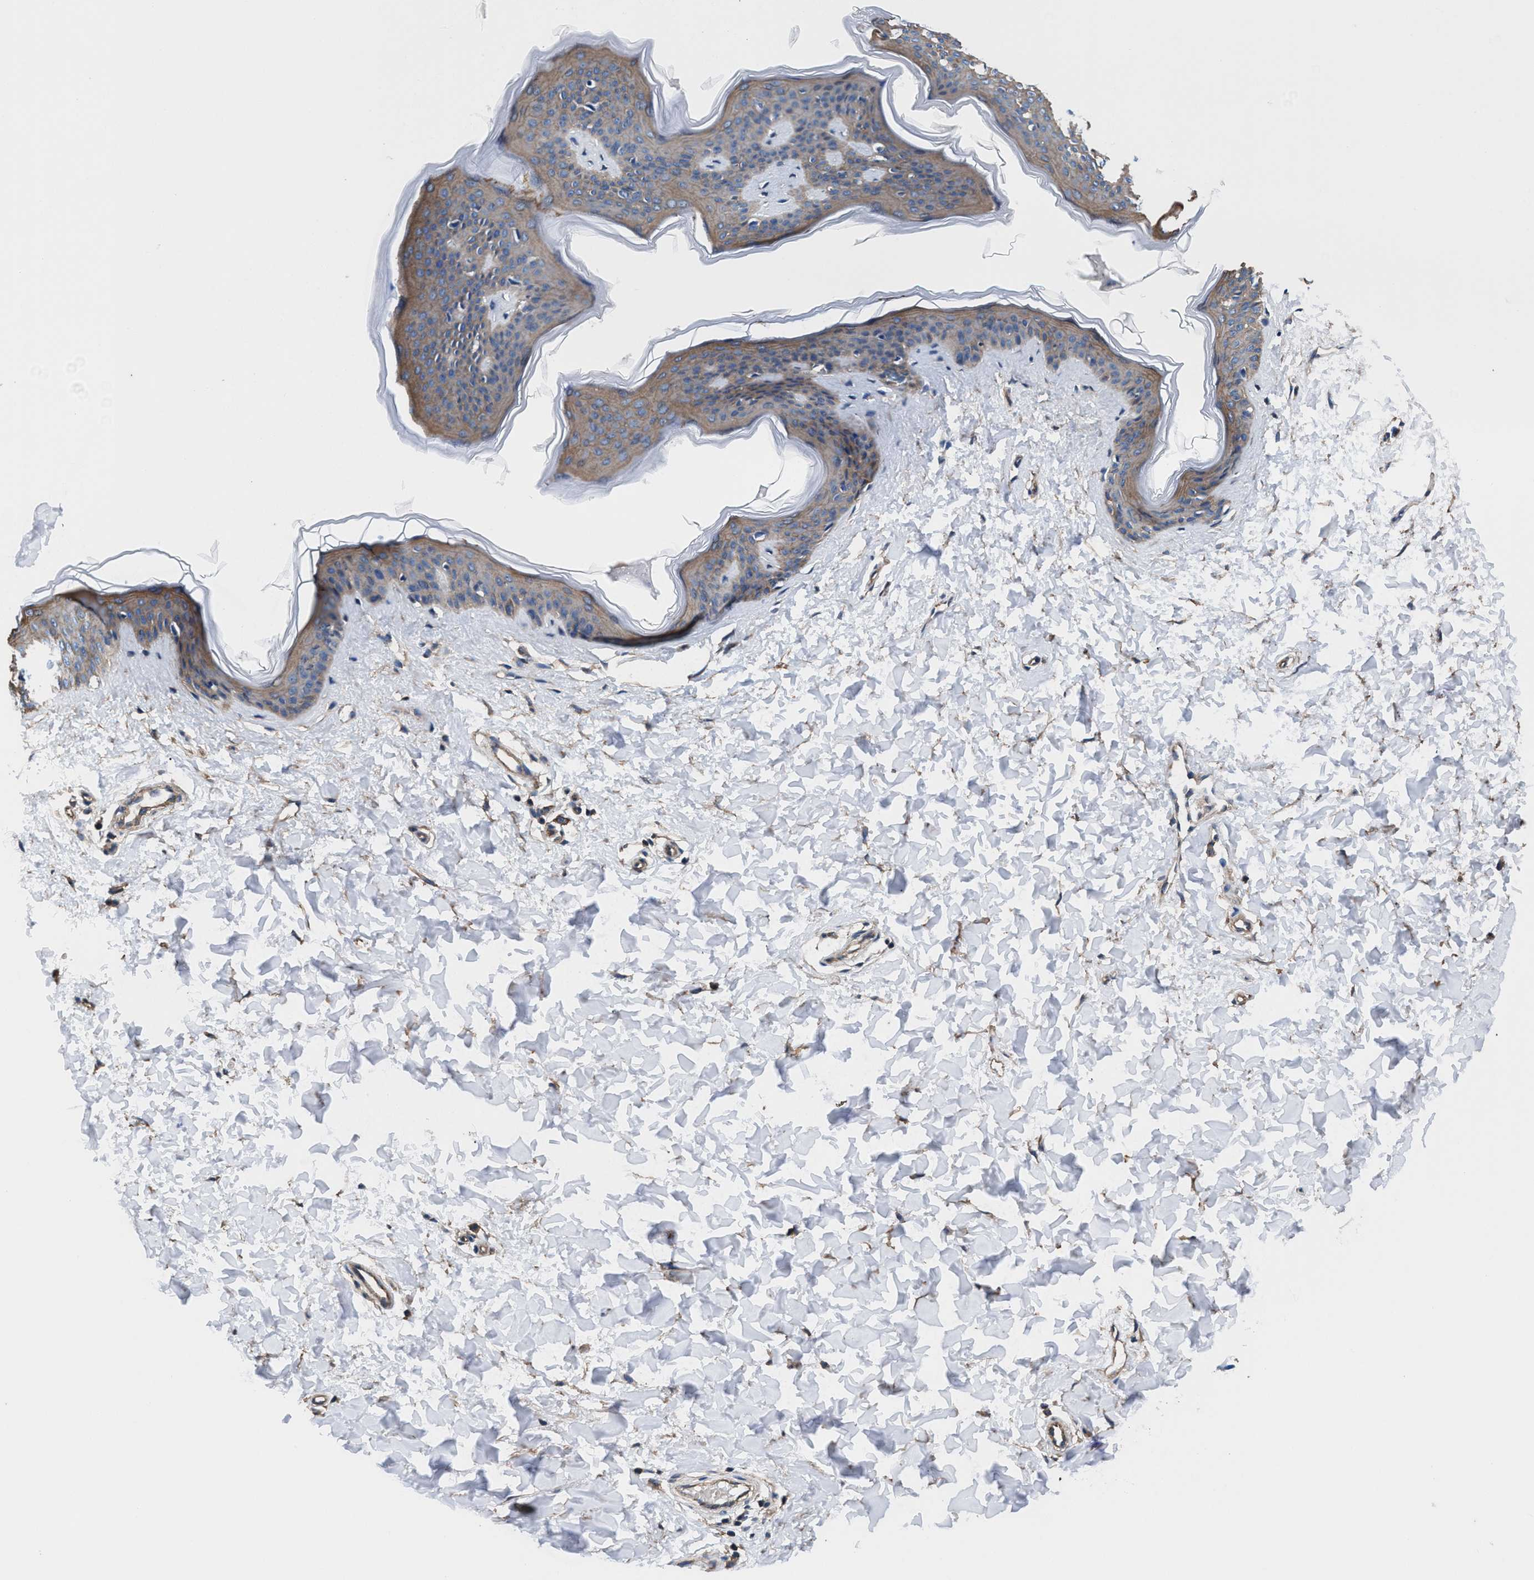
{"staining": {"intensity": "weak", "quantity": "25%-75%", "location": "cytoplasmic/membranous"}, "tissue": "skin", "cell_type": "Fibroblasts", "image_type": "normal", "snomed": [{"axis": "morphology", "description": "Normal tissue, NOS"}, {"axis": "topography", "description": "Skin"}], "caption": "Immunohistochemistry staining of normal skin, which exhibits low levels of weak cytoplasmic/membranous positivity in about 25%-75% of fibroblasts indicating weak cytoplasmic/membranous protein expression. The staining was performed using DAB (3,3'-diaminobenzidine) (brown) for protein detection and nuclei were counterstained in hematoxylin (blue).", "gene": "NKTR", "patient": {"sex": "female", "age": 17}}